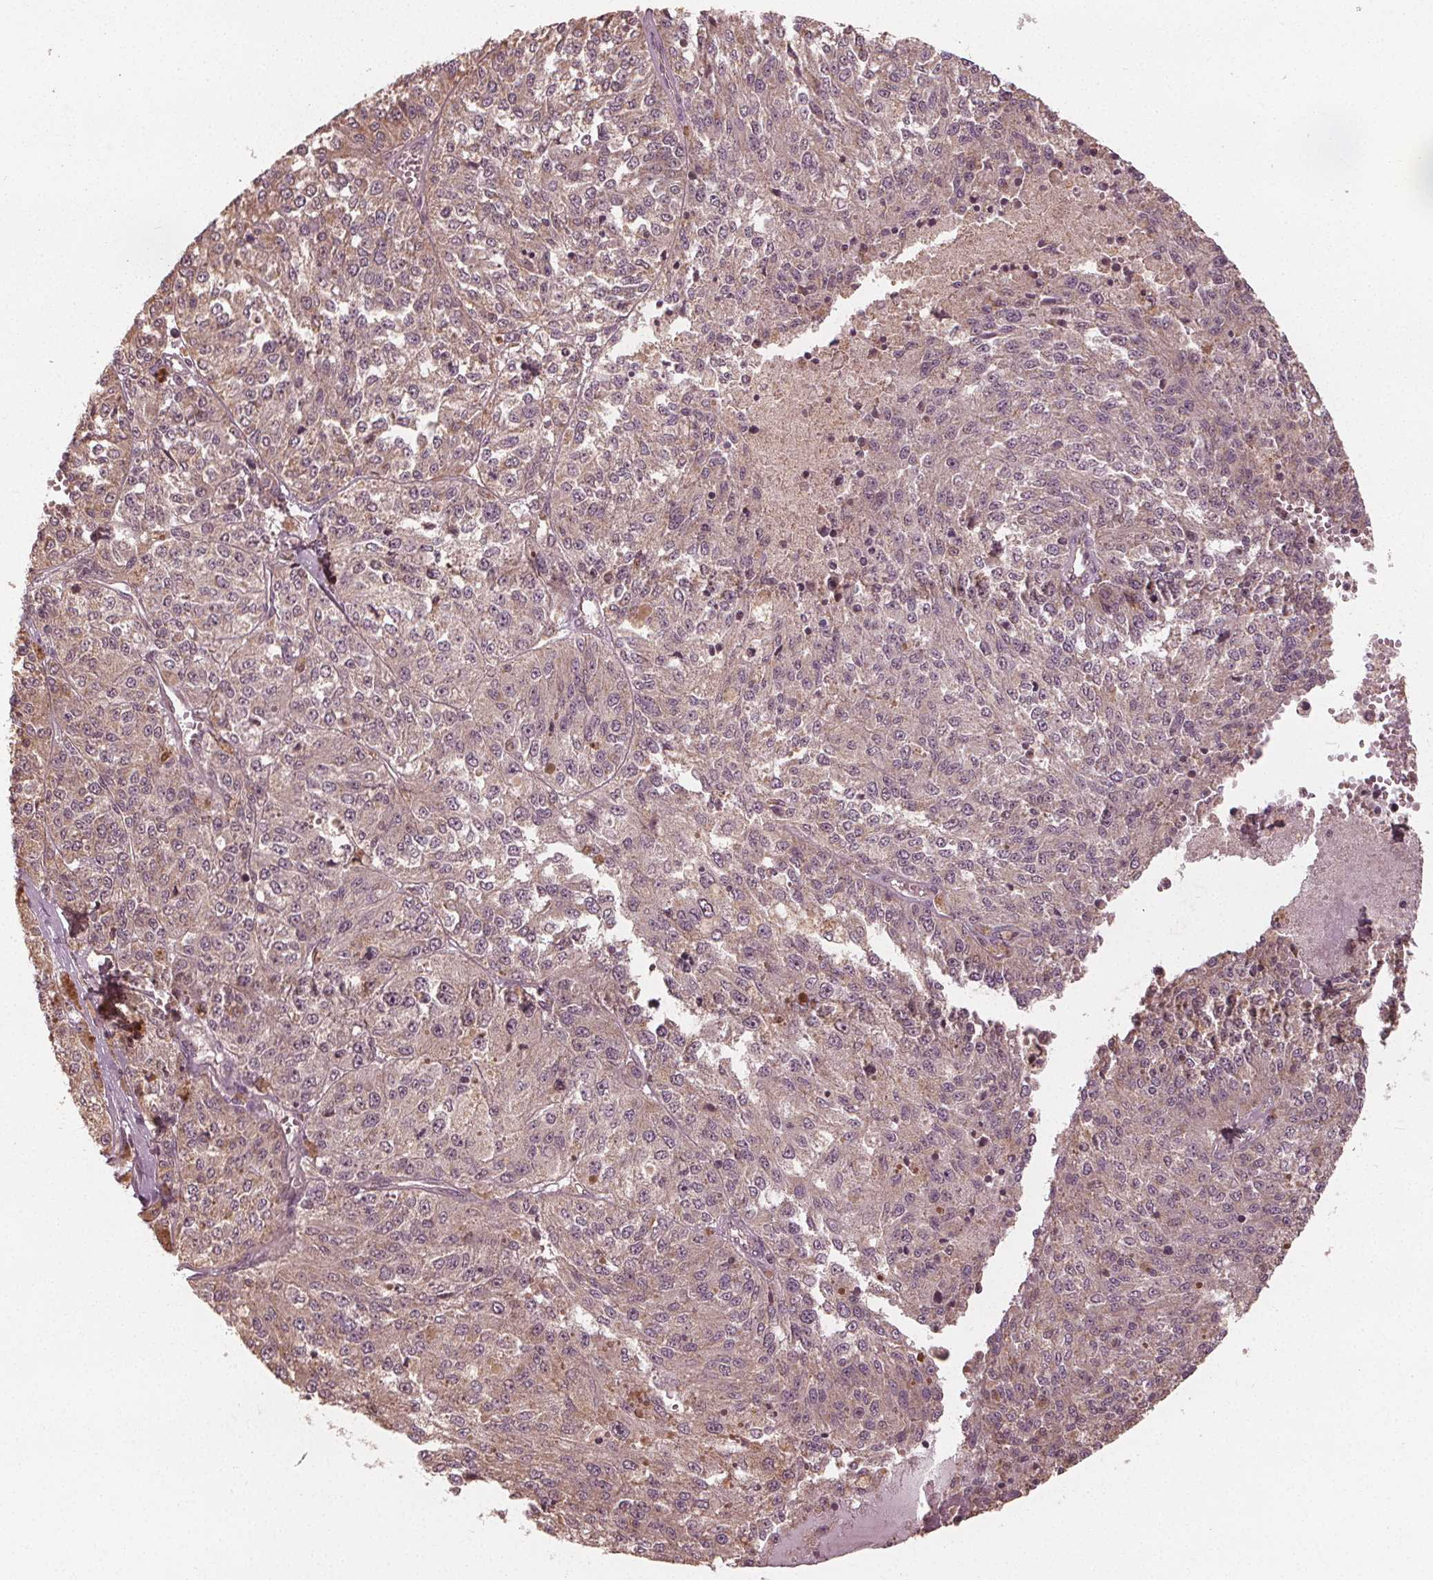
{"staining": {"intensity": "weak", "quantity": "<25%", "location": "cytoplasmic/membranous"}, "tissue": "melanoma", "cell_type": "Tumor cells", "image_type": "cancer", "snomed": [{"axis": "morphology", "description": "Malignant melanoma, Metastatic site"}, {"axis": "topography", "description": "Lymph node"}], "caption": "The micrograph reveals no significant staining in tumor cells of malignant melanoma (metastatic site). (DAB immunohistochemistry with hematoxylin counter stain).", "gene": "GNB2", "patient": {"sex": "female", "age": 64}}